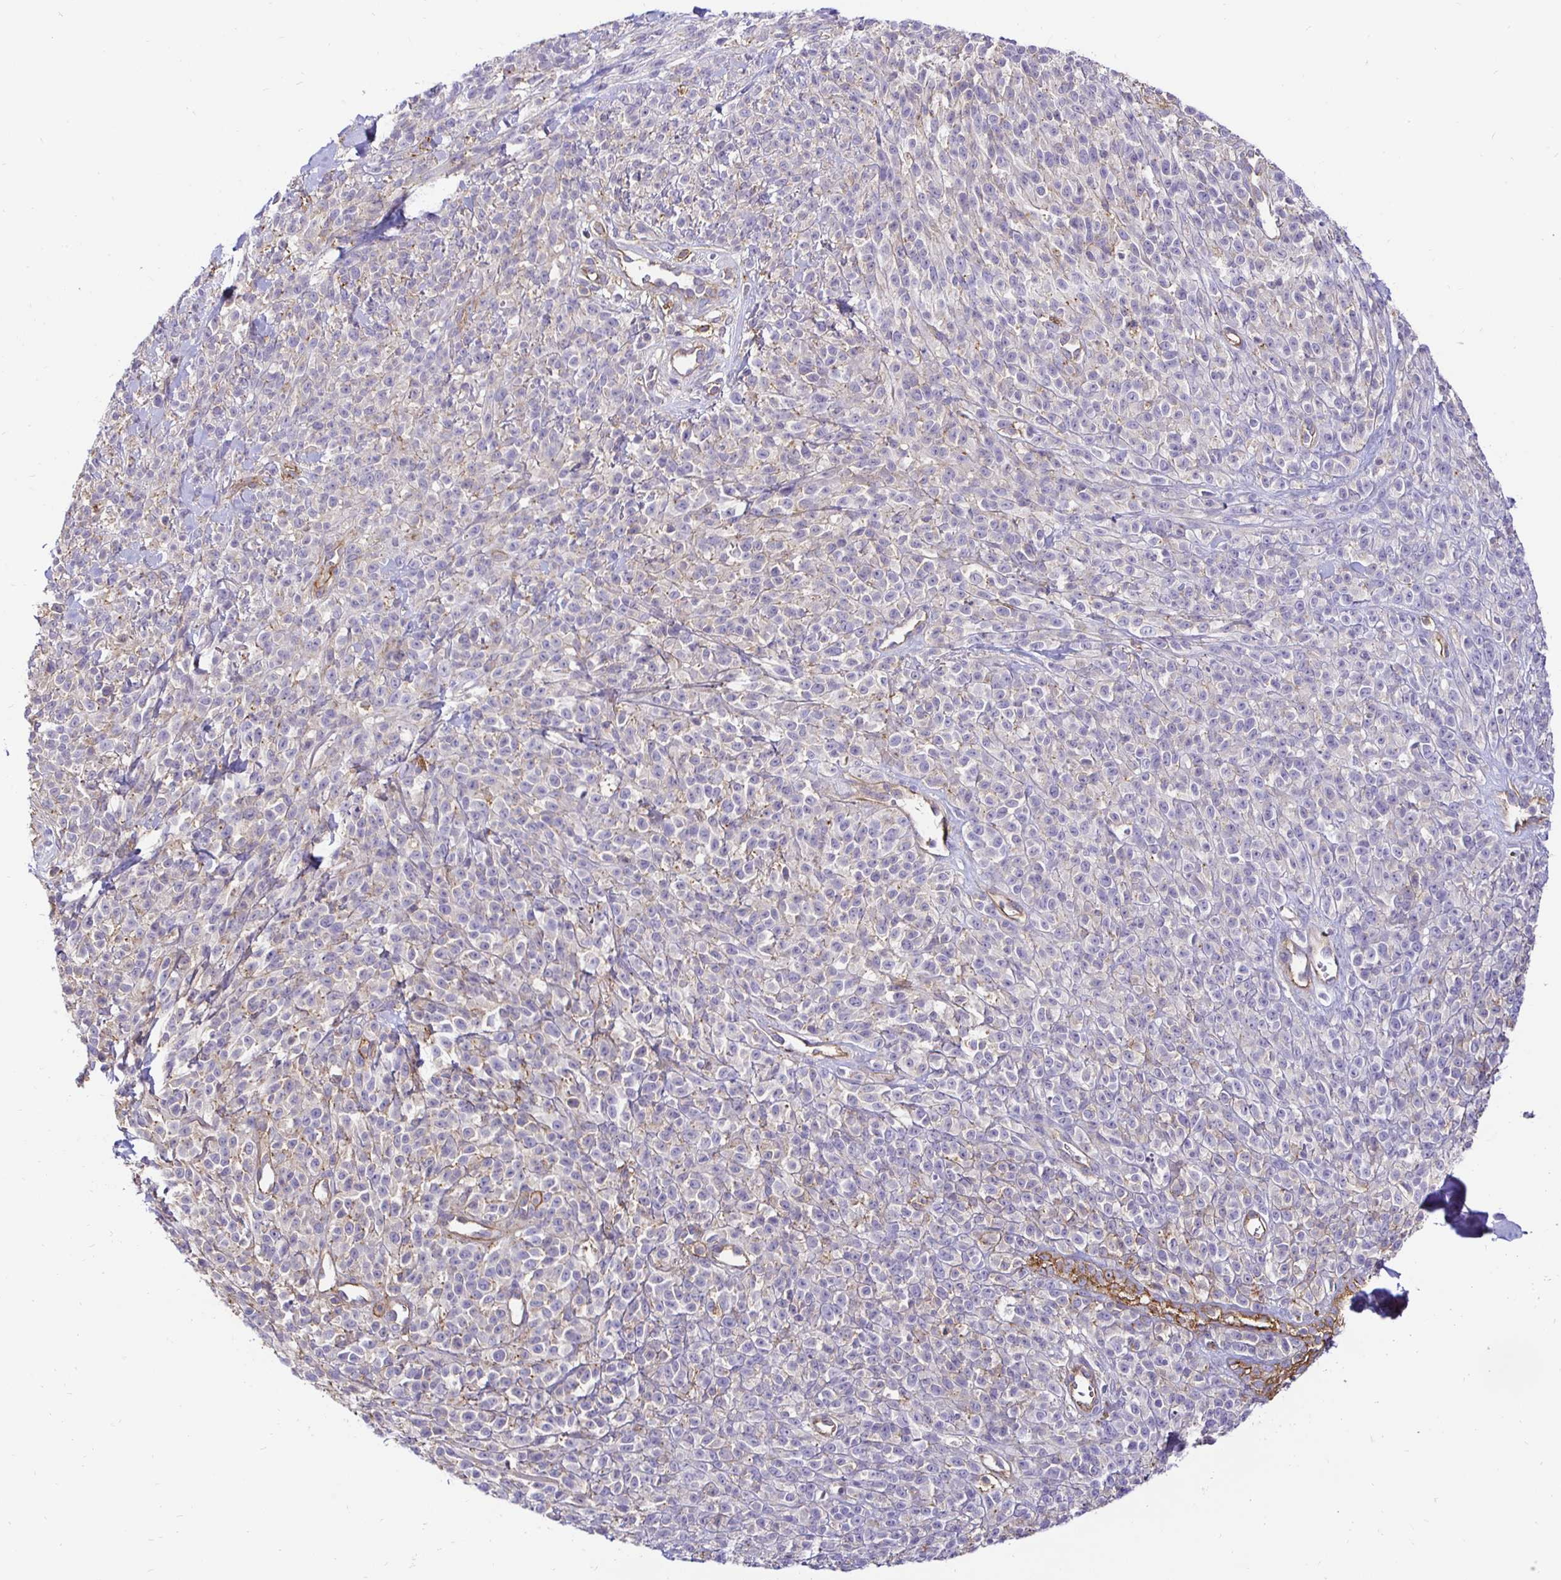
{"staining": {"intensity": "negative", "quantity": "none", "location": "none"}, "tissue": "melanoma", "cell_type": "Tumor cells", "image_type": "cancer", "snomed": [{"axis": "morphology", "description": "Malignant melanoma, NOS"}, {"axis": "topography", "description": "Skin"}, {"axis": "topography", "description": "Skin of trunk"}], "caption": "This is an immunohistochemistry photomicrograph of human malignant melanoma. There is no expression in tumor cells.", "gene": "SLC9A1", "patient": {"sex": "male", "age": 74}}